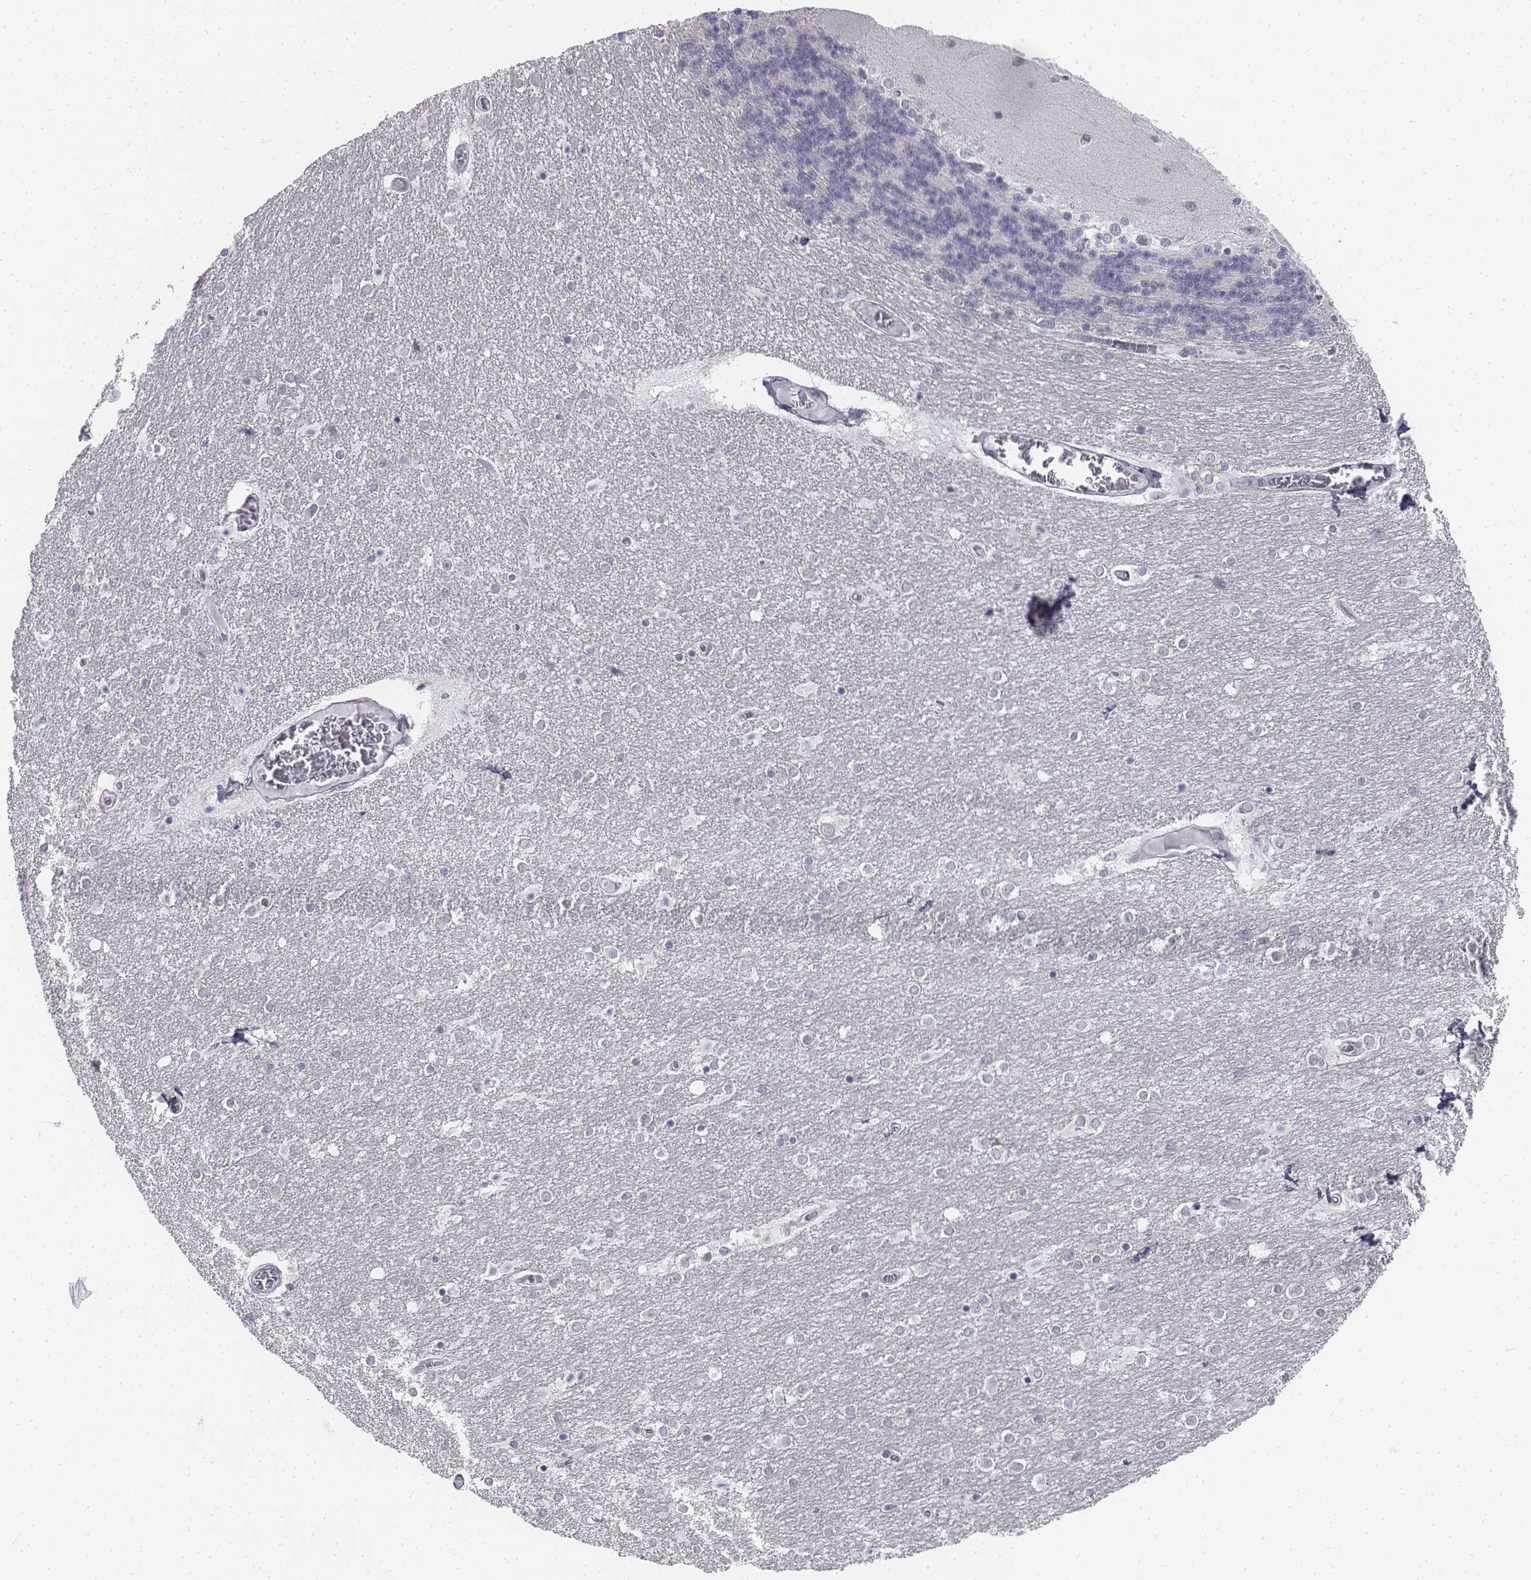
{"staining": {"intensity": "negative", "quantity": "none", "location": "none"}, "tissue": "cerebellum", "cell_type": "Cells in granular layer", "image_type": "normal", "snomed": [{"axis": "morphology", "description": "Normal tissue, NOS"}, {"axis": "topography", "description": "Cerebellum"}], "caption": "This is an IHC image of benign cerebellum. There is no expression in cells in granular layer.", "gene": "PENK", "patient": {"sex": "female", "age": 54}}